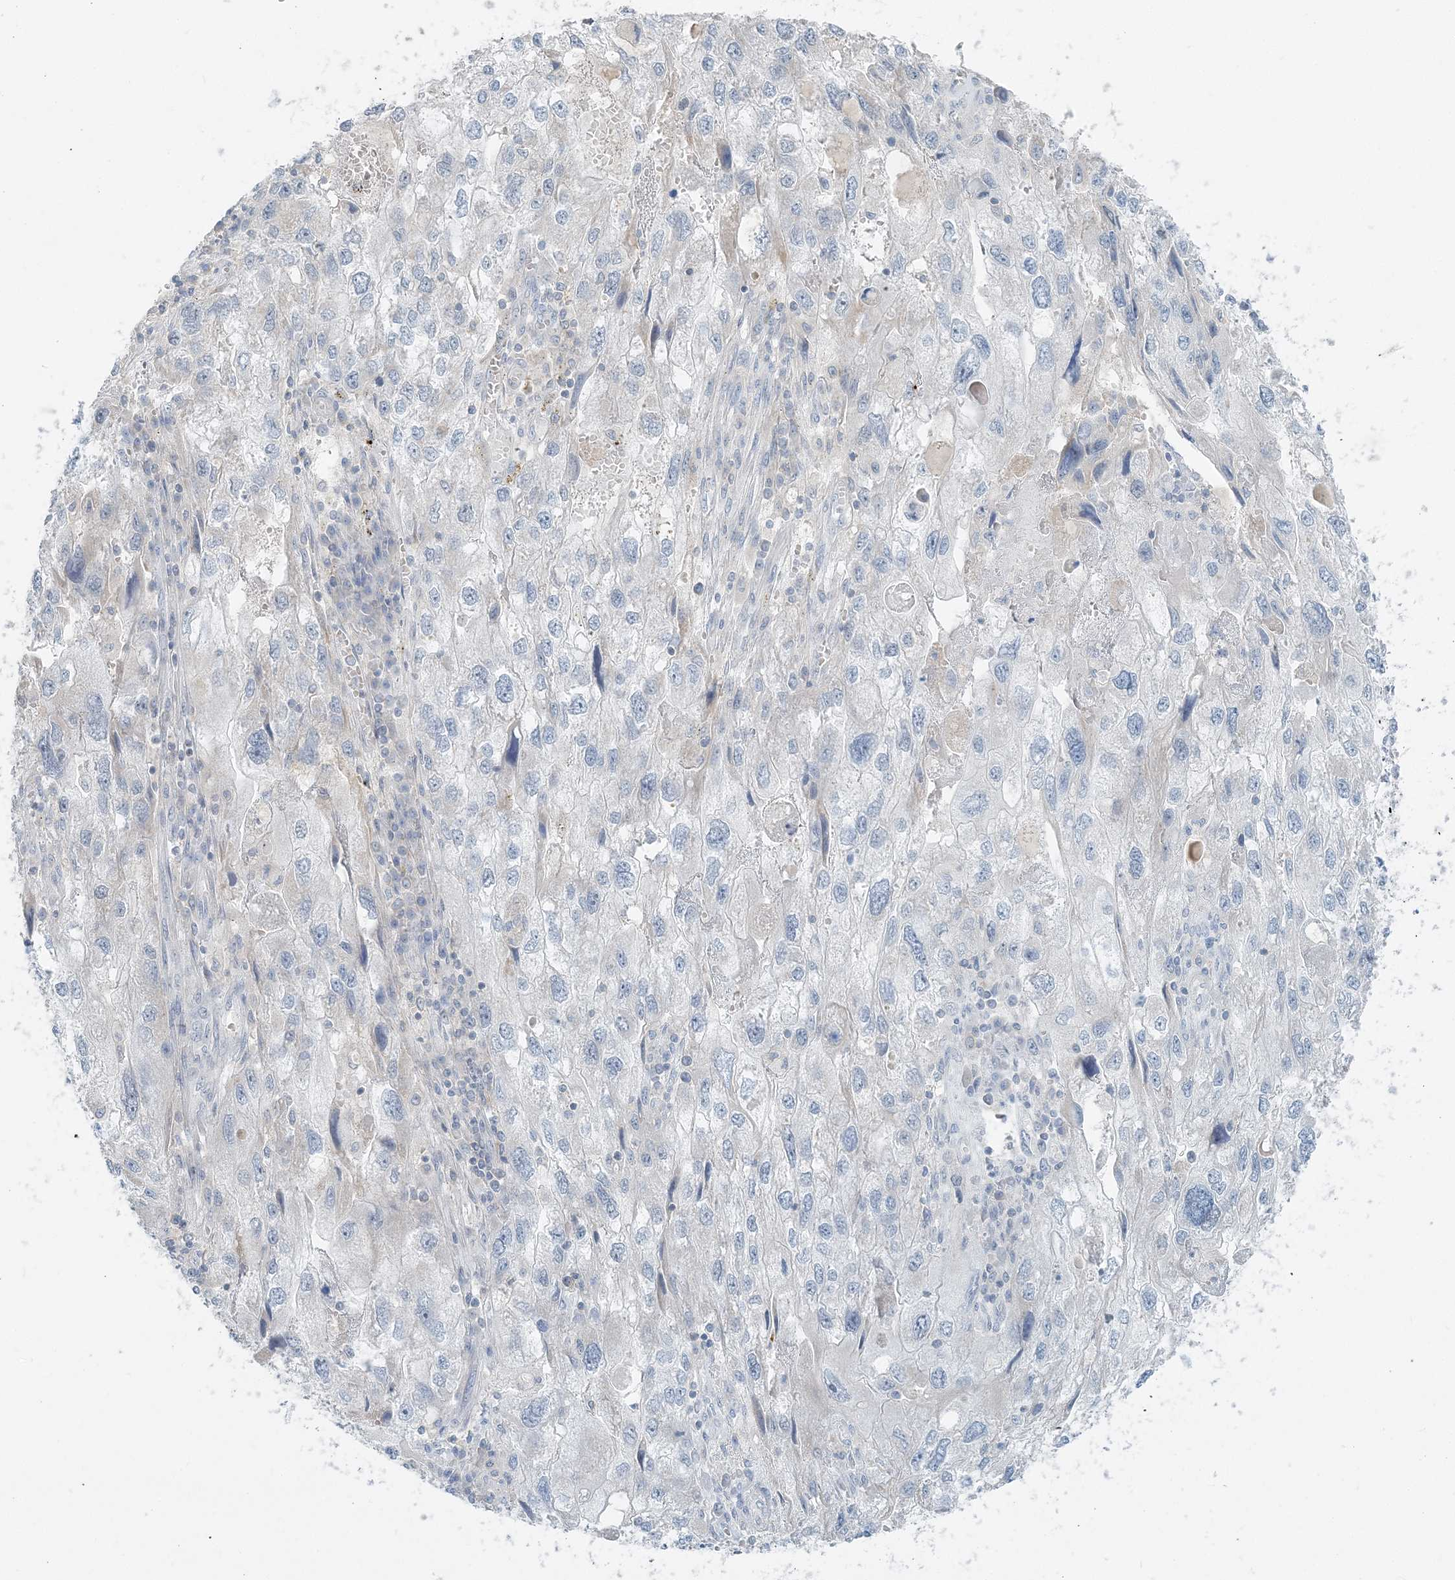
{"staining": {"intensity": "negative", "quantity": "none", "location": "none"}, "tissue": "endometrial cancer", "cell_type": "Tumor cells", "image_type": "cancer", "snomed": [{"axis": "morphology", "description": "Adenocarcinoma, NOS"}, {"axis": "topography", "description": "Endometrium"}], "caption": "This is an immunohistochemistry (IHC) histopathology image of human endometrial cancer (adenocarcinoma). There is no staining in tumor cells.", "gene": "NAA11", "patient": {"sex": "female", "age": 49}}